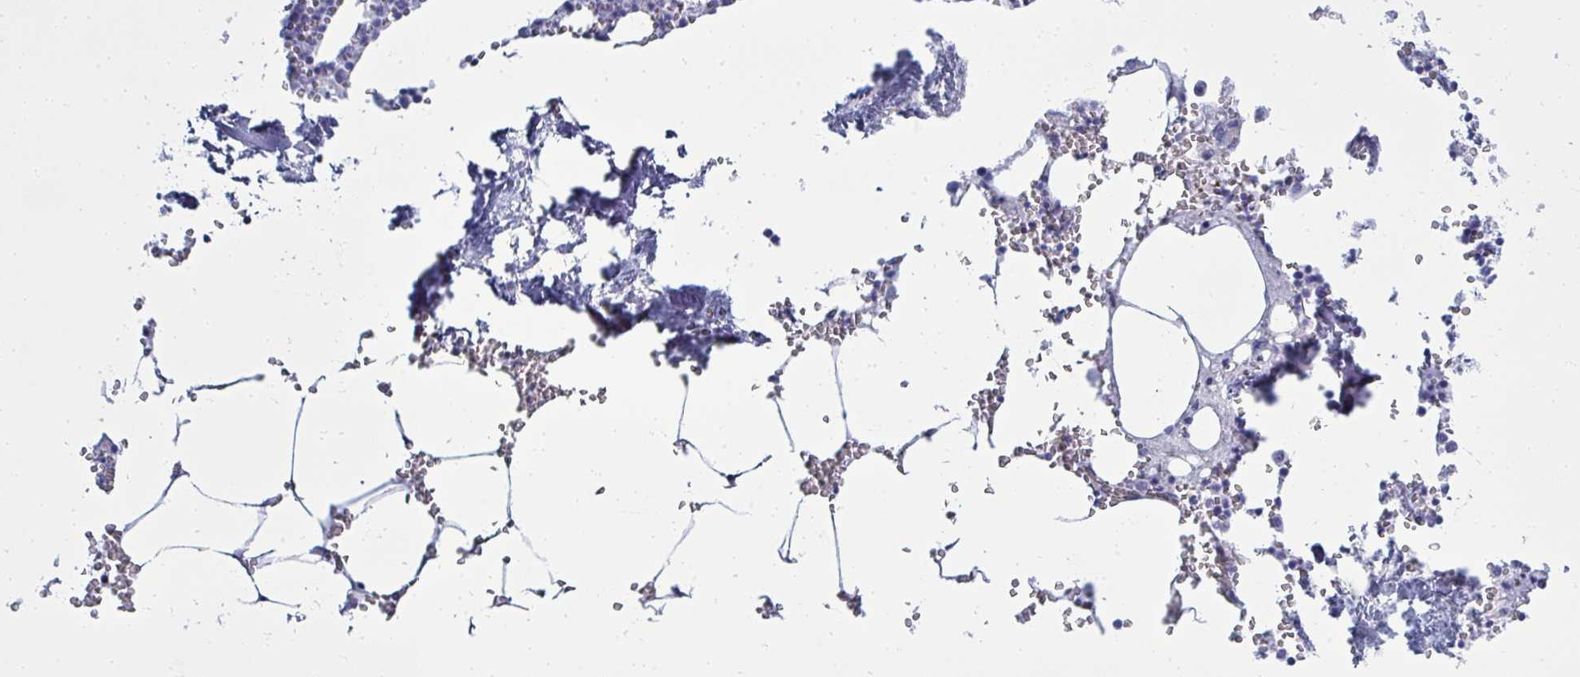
{"staining": {"intensity": "negative", "quantity": "none", "location": "none"}, "tissue": "bone marrow", "cell_type": "Hematopoietic cells", "image_type": "normal", "snomed": [{"axis": "morphology", "description": "Normal tissue, NOS"}, {"axis": "topography", "description": "Bone marrow"}], "caption": "Immunohistochemistry (IHC) of normal bone marrow reveals no staining in hematopoietic cells.", "gene": "QDPR", "patient": {"sex": "male", "age": 54}}